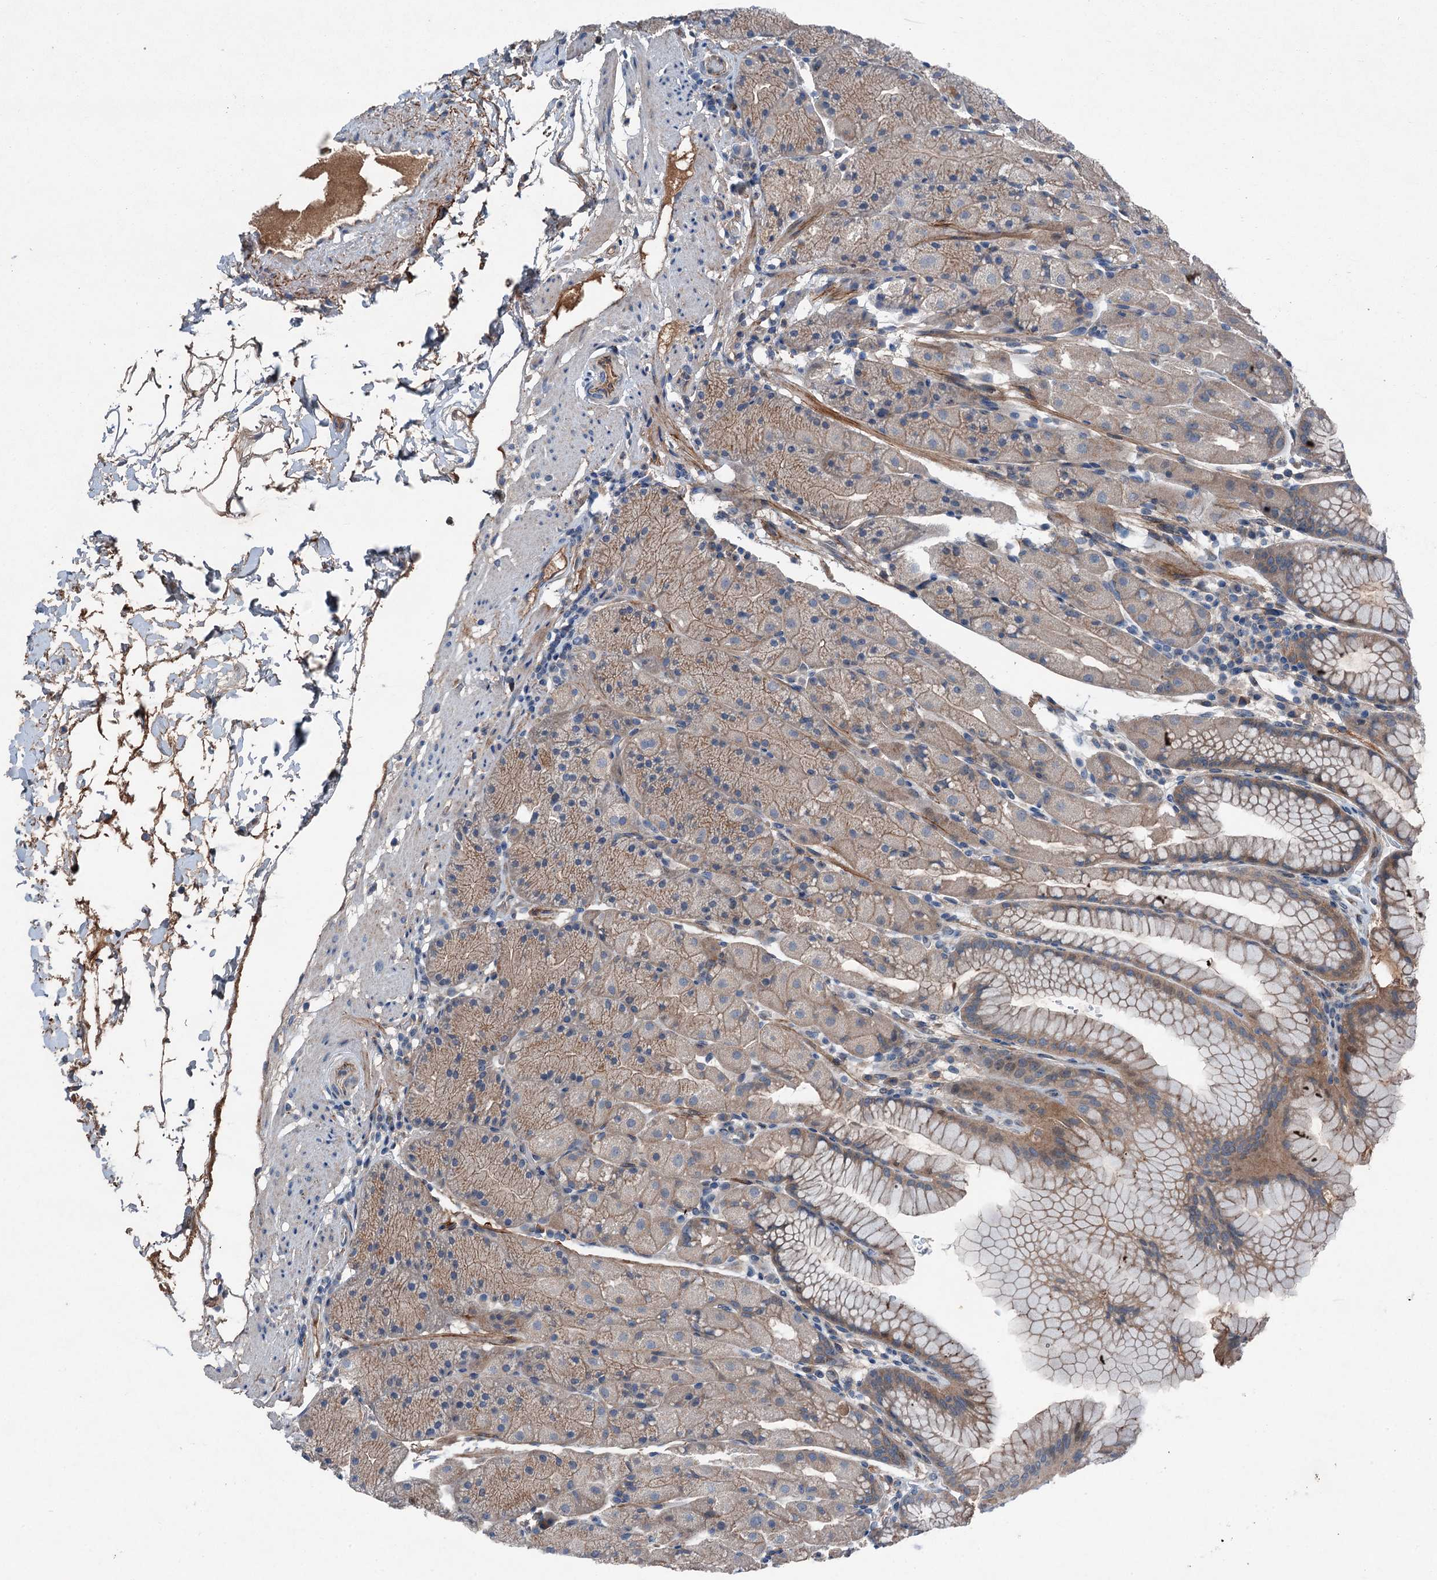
{"staining": {"intensity": "moderate", "quantity": "25%-75%", "location": "cytoplasmic/membranous"}, "tissue": "stomach", "cell_type": "Glandular cells", "image_type": "normal", "snomed": [{"axis": "morphology", "description": "Normal tissue, NOS"}, {"axis": "topography", "description": "Stomach, upper"}, {"axis": "topography", "description": "Stomach, lower"}], "caption": "Glandular cells demonstrate medium levels of moderate cytoplasmic/membranous expression in approximately 25%-75% of cells in benign stomach.", "gene": "SLC2A10", "patient": {"sex": "male", "age": 67}}